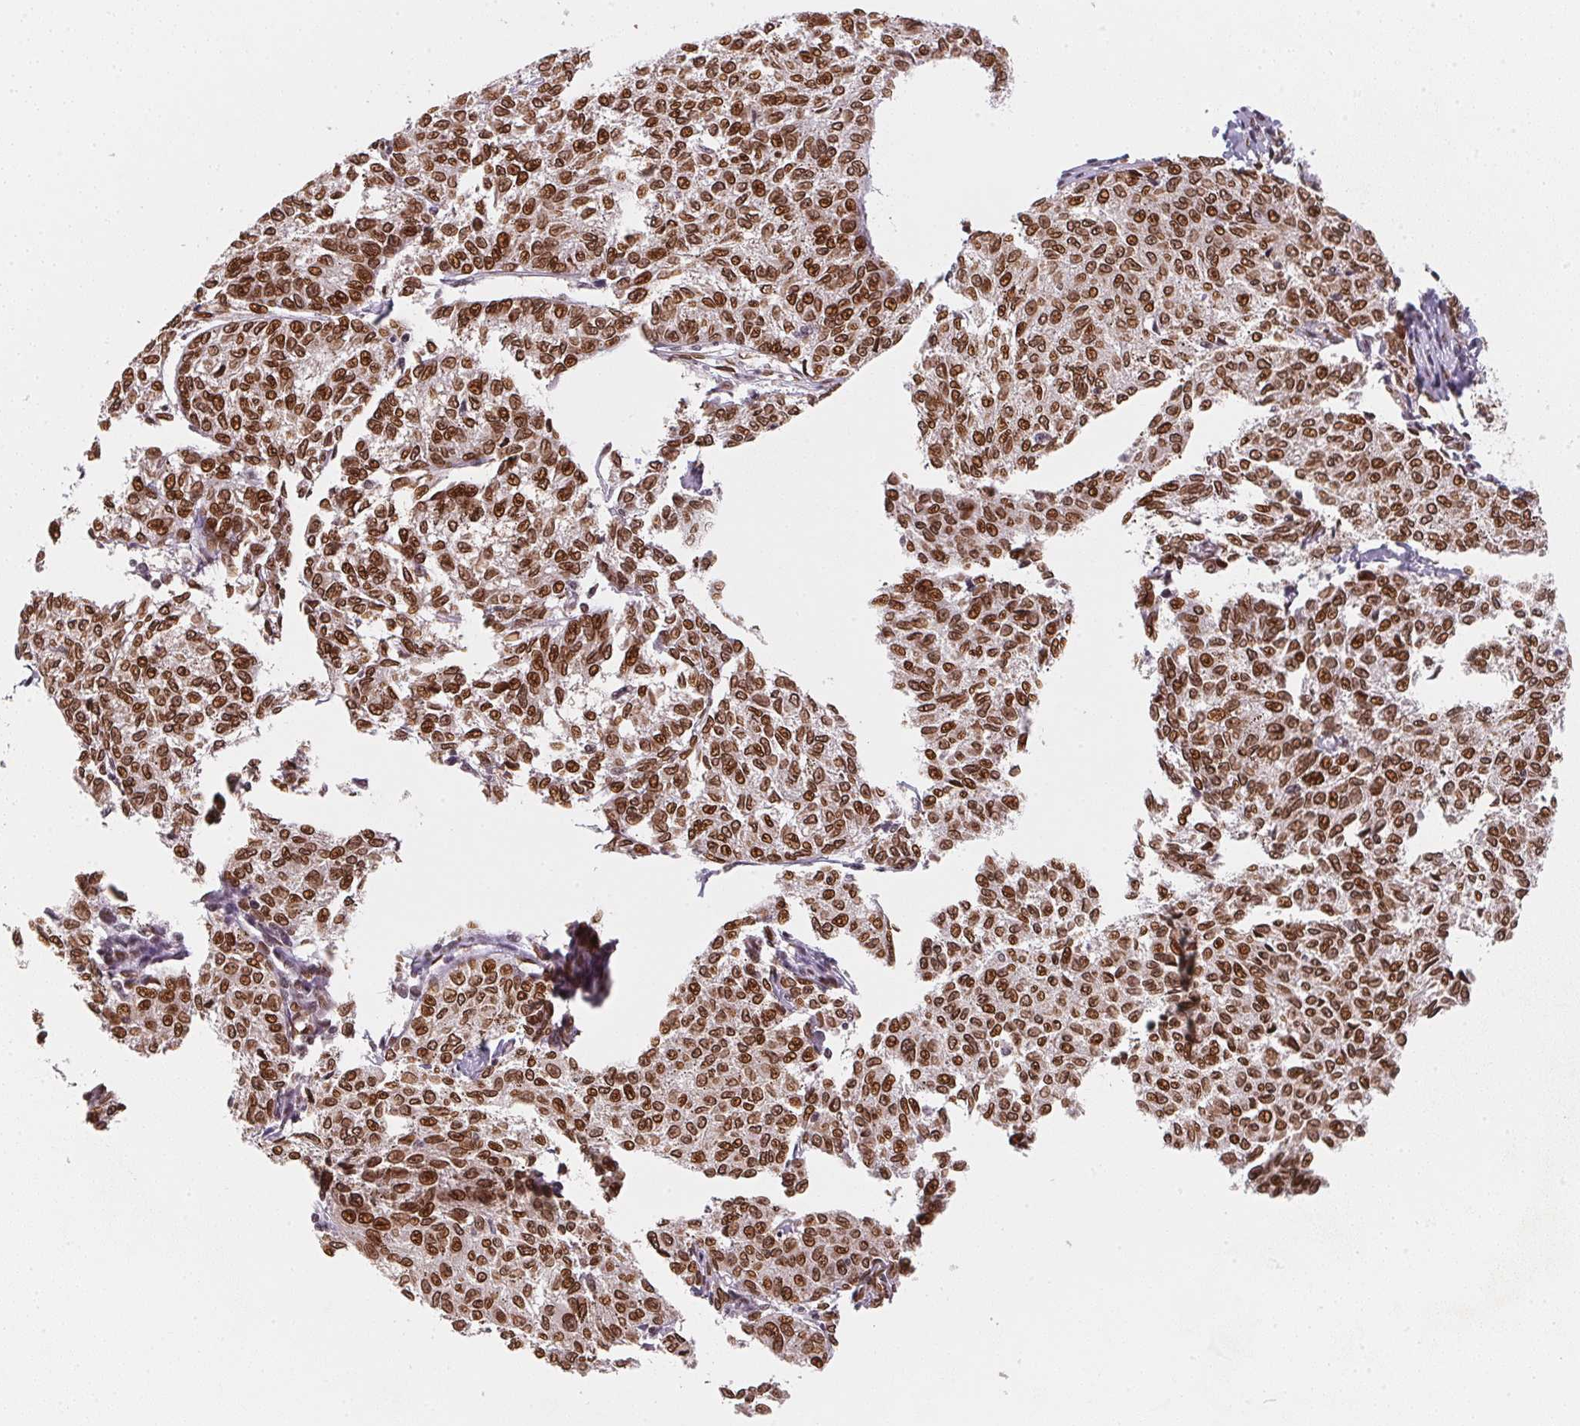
{"staining": {"intensity": "strong", "quantity": ">75%", "location": "cytoplasmic/membranous,nuclear"}, "tissue": "melanoma", "cell_type": "Tumor cells", "image_type": "cancer", "snomed": [{"axis": "morphology", "description": "Malignant melanoma, NOS"}, {"axis": "topography", "description": "Skin"}], "caption": "This image demonstrates immunohistochemistry staining of malignant melanoma, with high strong cytoplasmic/membranous and nuclear positivity in approximately >75% of tumor cells.", "gene": "SAP30BP", "patient": {"sex": "female", "age": 72}}